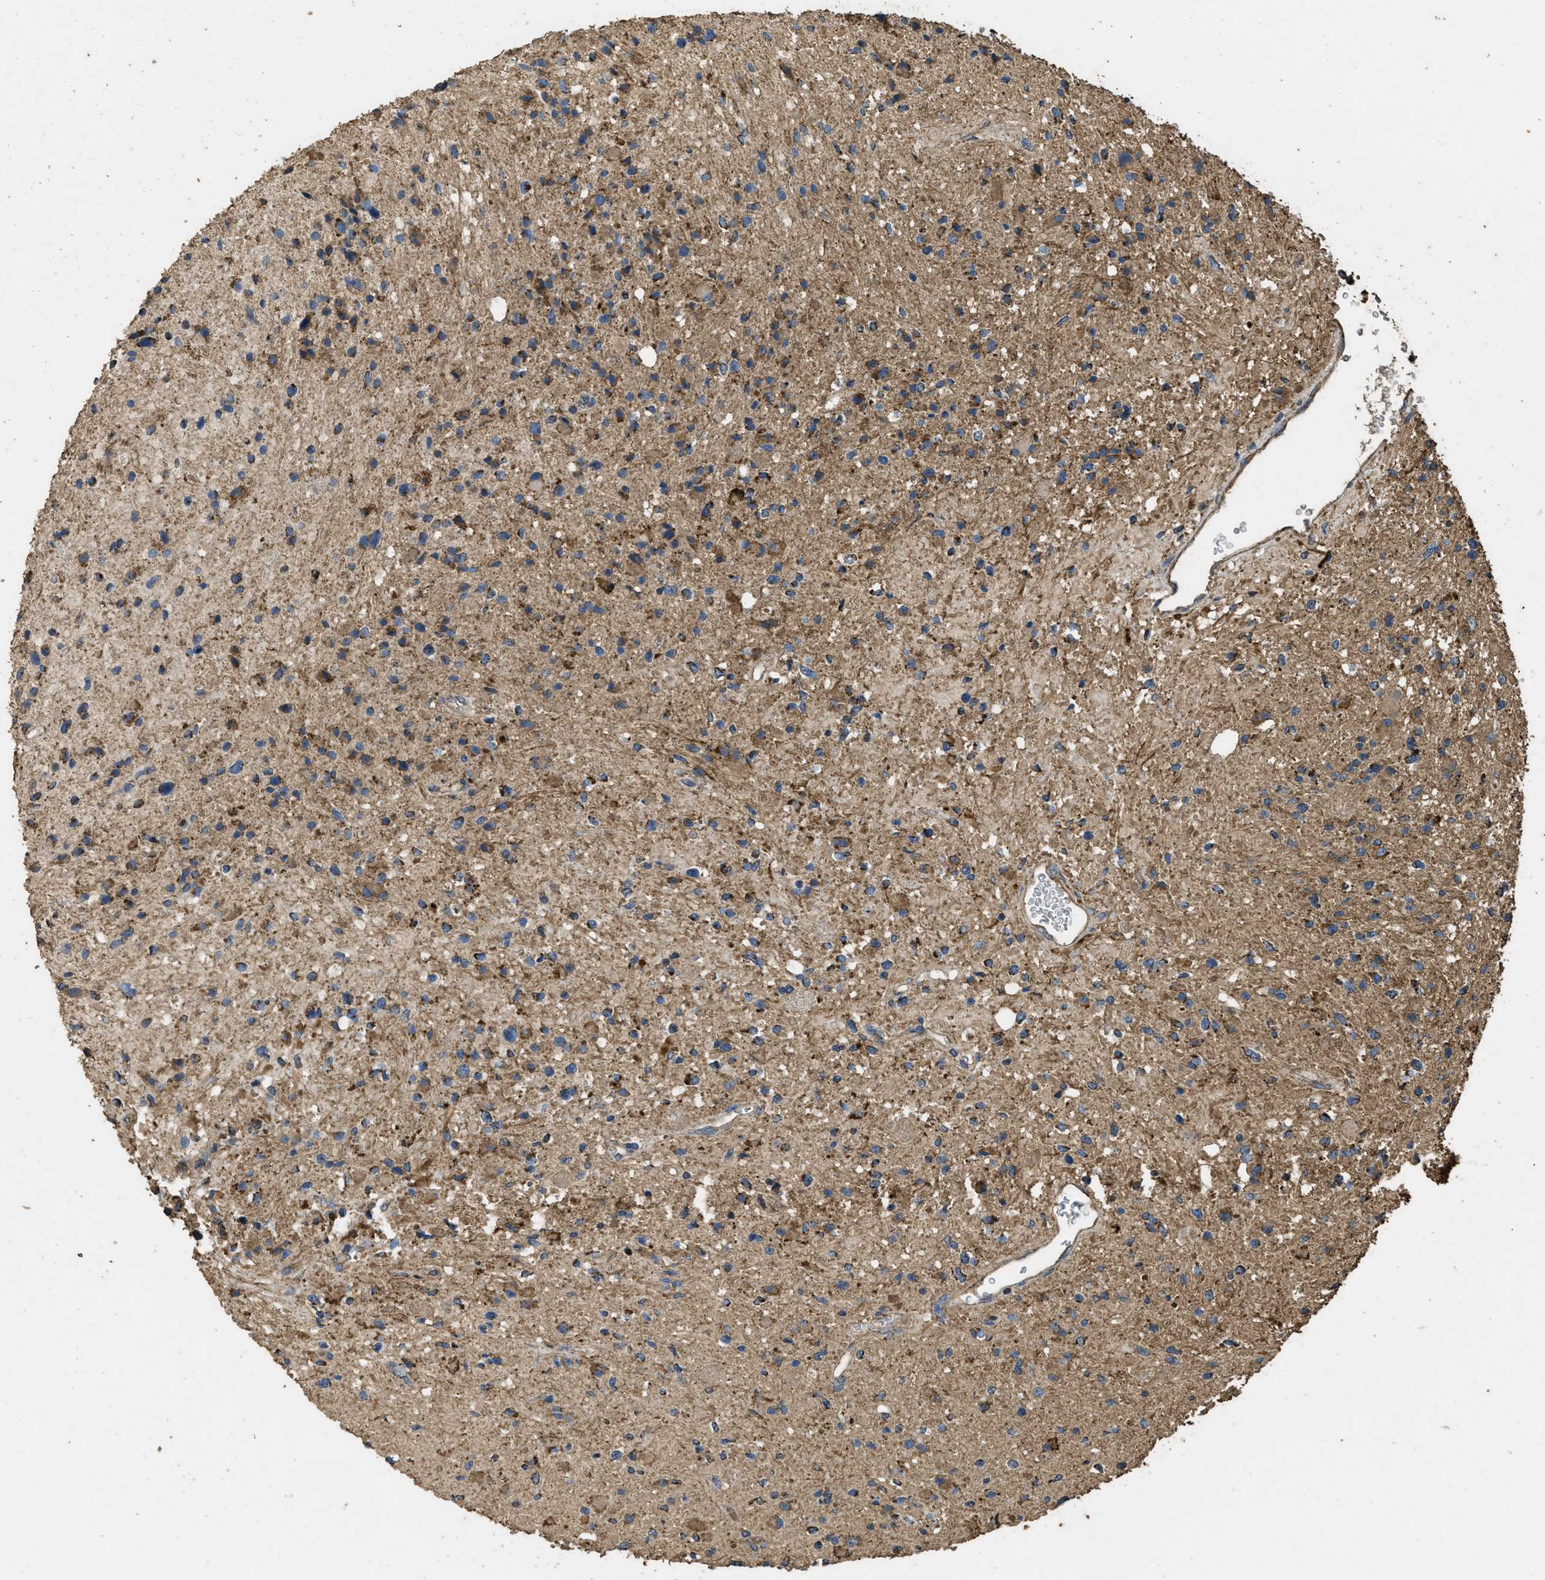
{"staining": {"intensity": "moderate", "quantity": ">75%", "location": "cytoplasmic/membranous"}, "tissue": "glioma", "cell_type": "Tumor cells", "image_type": "cancer", "snomed": [{"axis": "morphology", "description": "Glioma, malignant, High grade"}, {"axis": "topography", "description": "Brain"}], "caption": "DAB (3,3'-diaminobenzidine) immunohistochemical staining of malignant glioma (high-grade) exhibits moderate cytoplasmic/membranous protein staining in about >75% of tumor cells.", "gene": "CYRIA", "patient": {"sex": "male", "age": 33}}